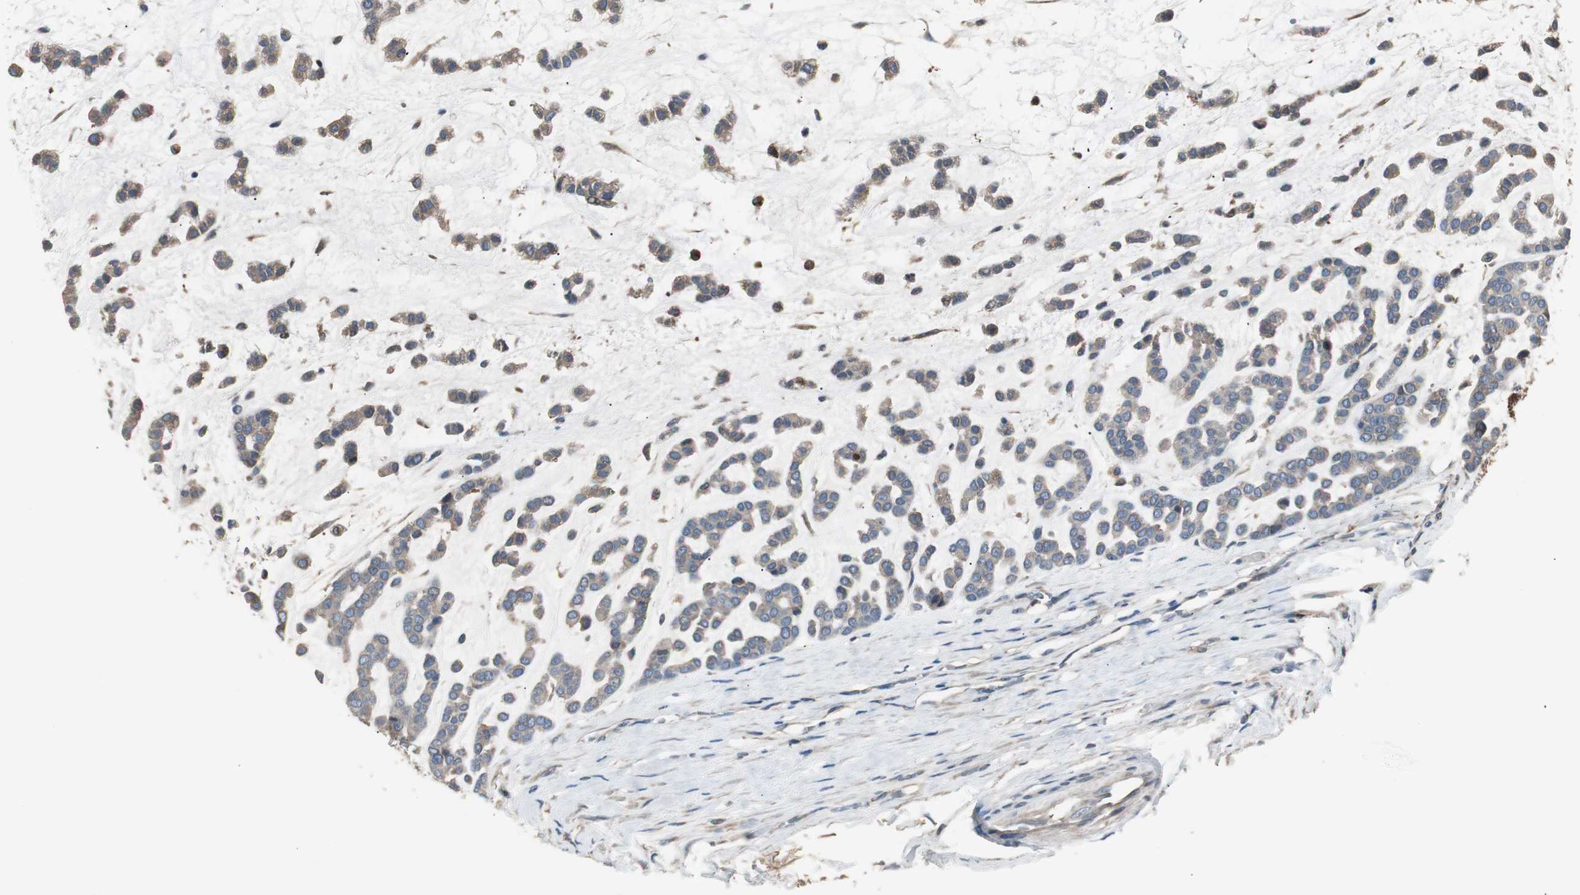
{"staining": {"intensity": "weak", "quantity": ">75%", "location": "cytoplasmic/membranous"}, "tissue": "head and neck cancer", "cell_type": "Tumor cells", "image_type": "cancer", "snomed": [{"axis": "morphology", "description": "Adenocarcinoma, NOS"}, {"axis": "morphology", "description": "Adenoma, NOS"}, {"axis": "topography", "description": "Head-Neck"}], "caption": "Immunohistochemical staining of head and neck cancer (adenocarcinoma) demonstrates weak cytoplasmic/membranous protein staining in about >75% of tumor cells.", "gene": "CAPNS1", "patient": {"sex": "female", "age": 55}}